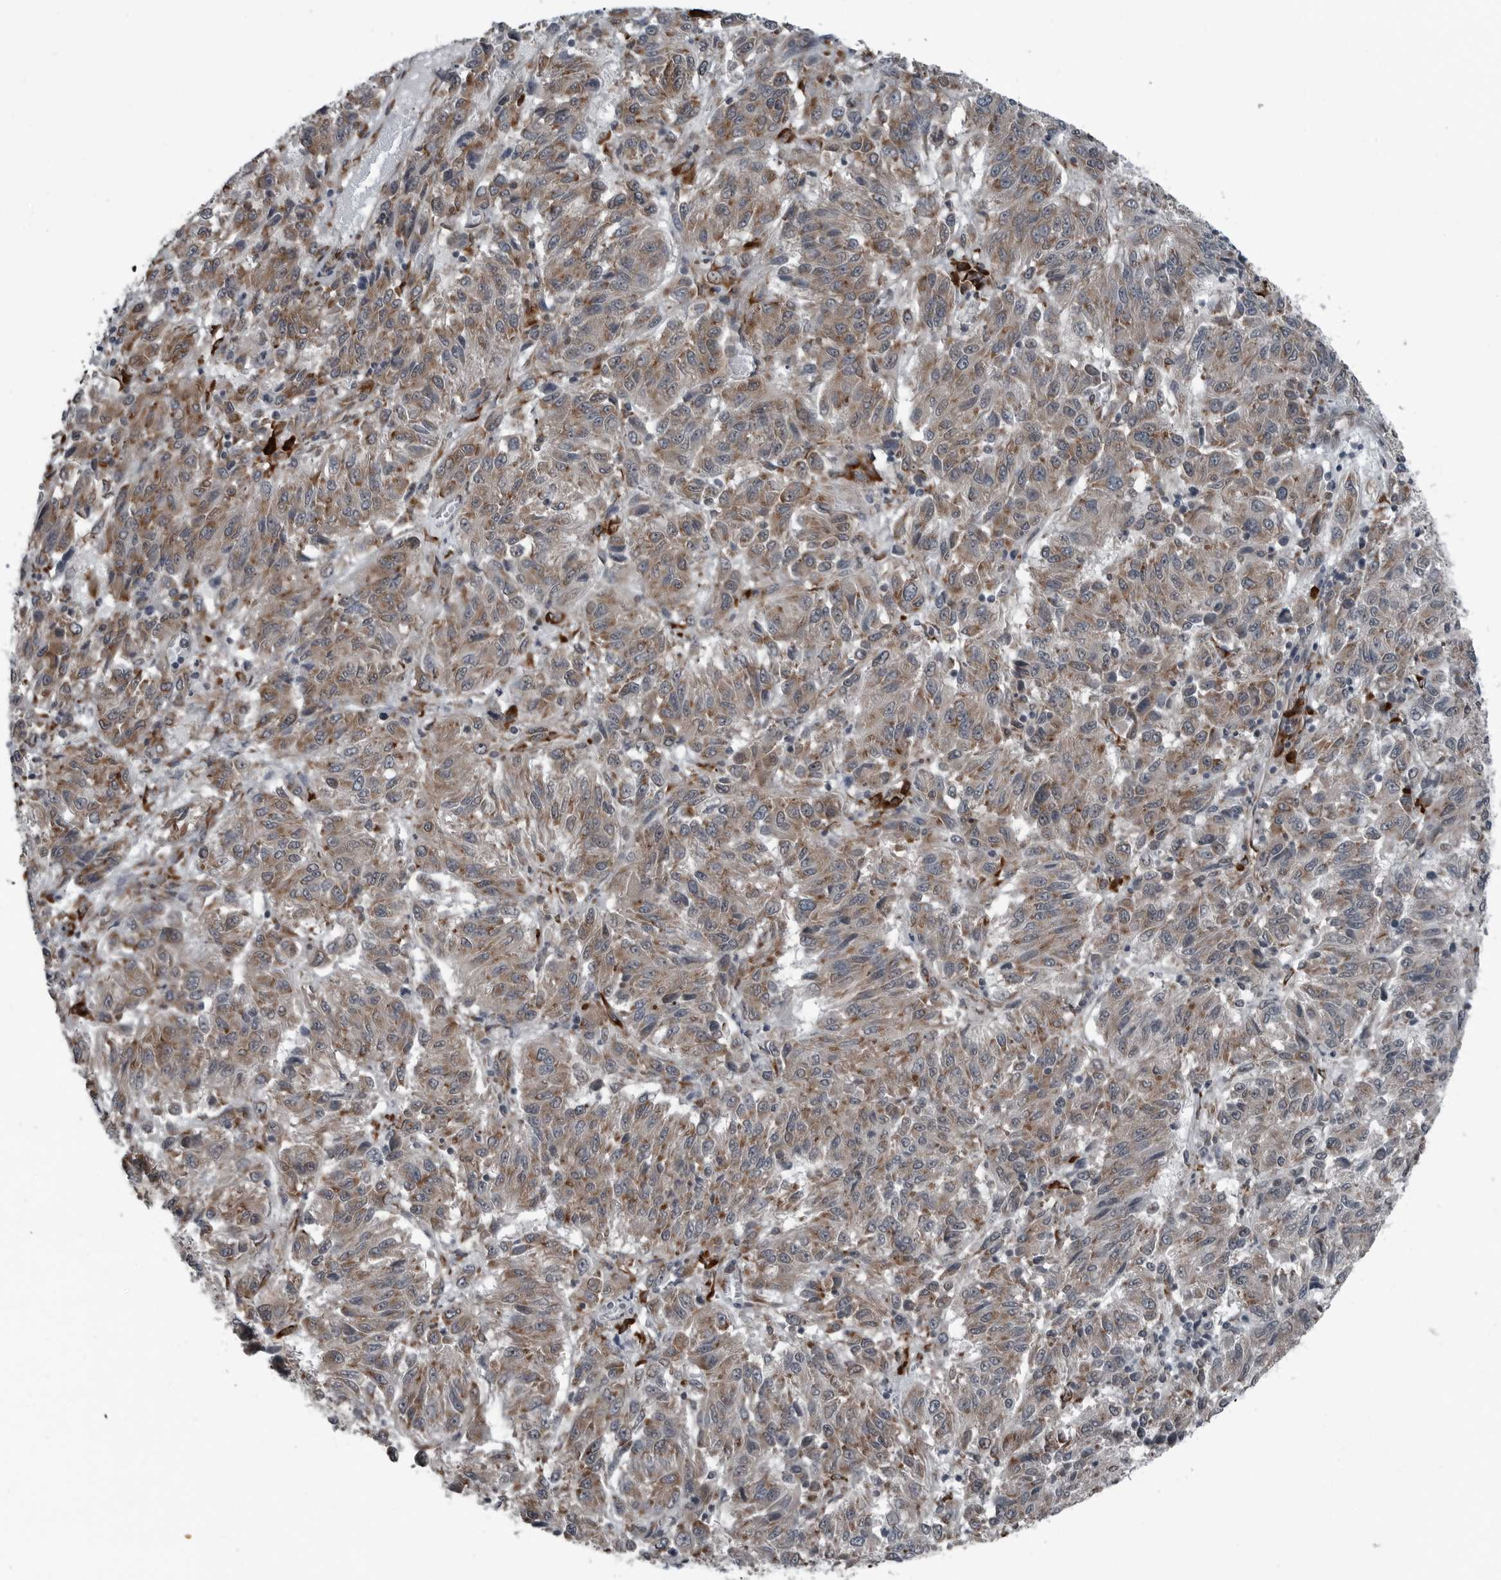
{"staining": {"intensity": "moderate", "quantity": ">75%", "location": "cytoplasmic/membranous"}, "tissue": "melanoma", "cell_type": "Tumor cells", "image_type": "cancer", "snomed": [{"axis": "morphology", "description": "Malignant melanoma, NOS"}, {"axis": "topography", "description": "Skin"}], "caption": "Immunohistochemical staining of melanoma exhibits medium levels of moderate cytoplasmic/membranous positivity in approximately >75% of tumor cells.", "gene": "CEP85", "patient": {"sex": "female", "age": 82}}